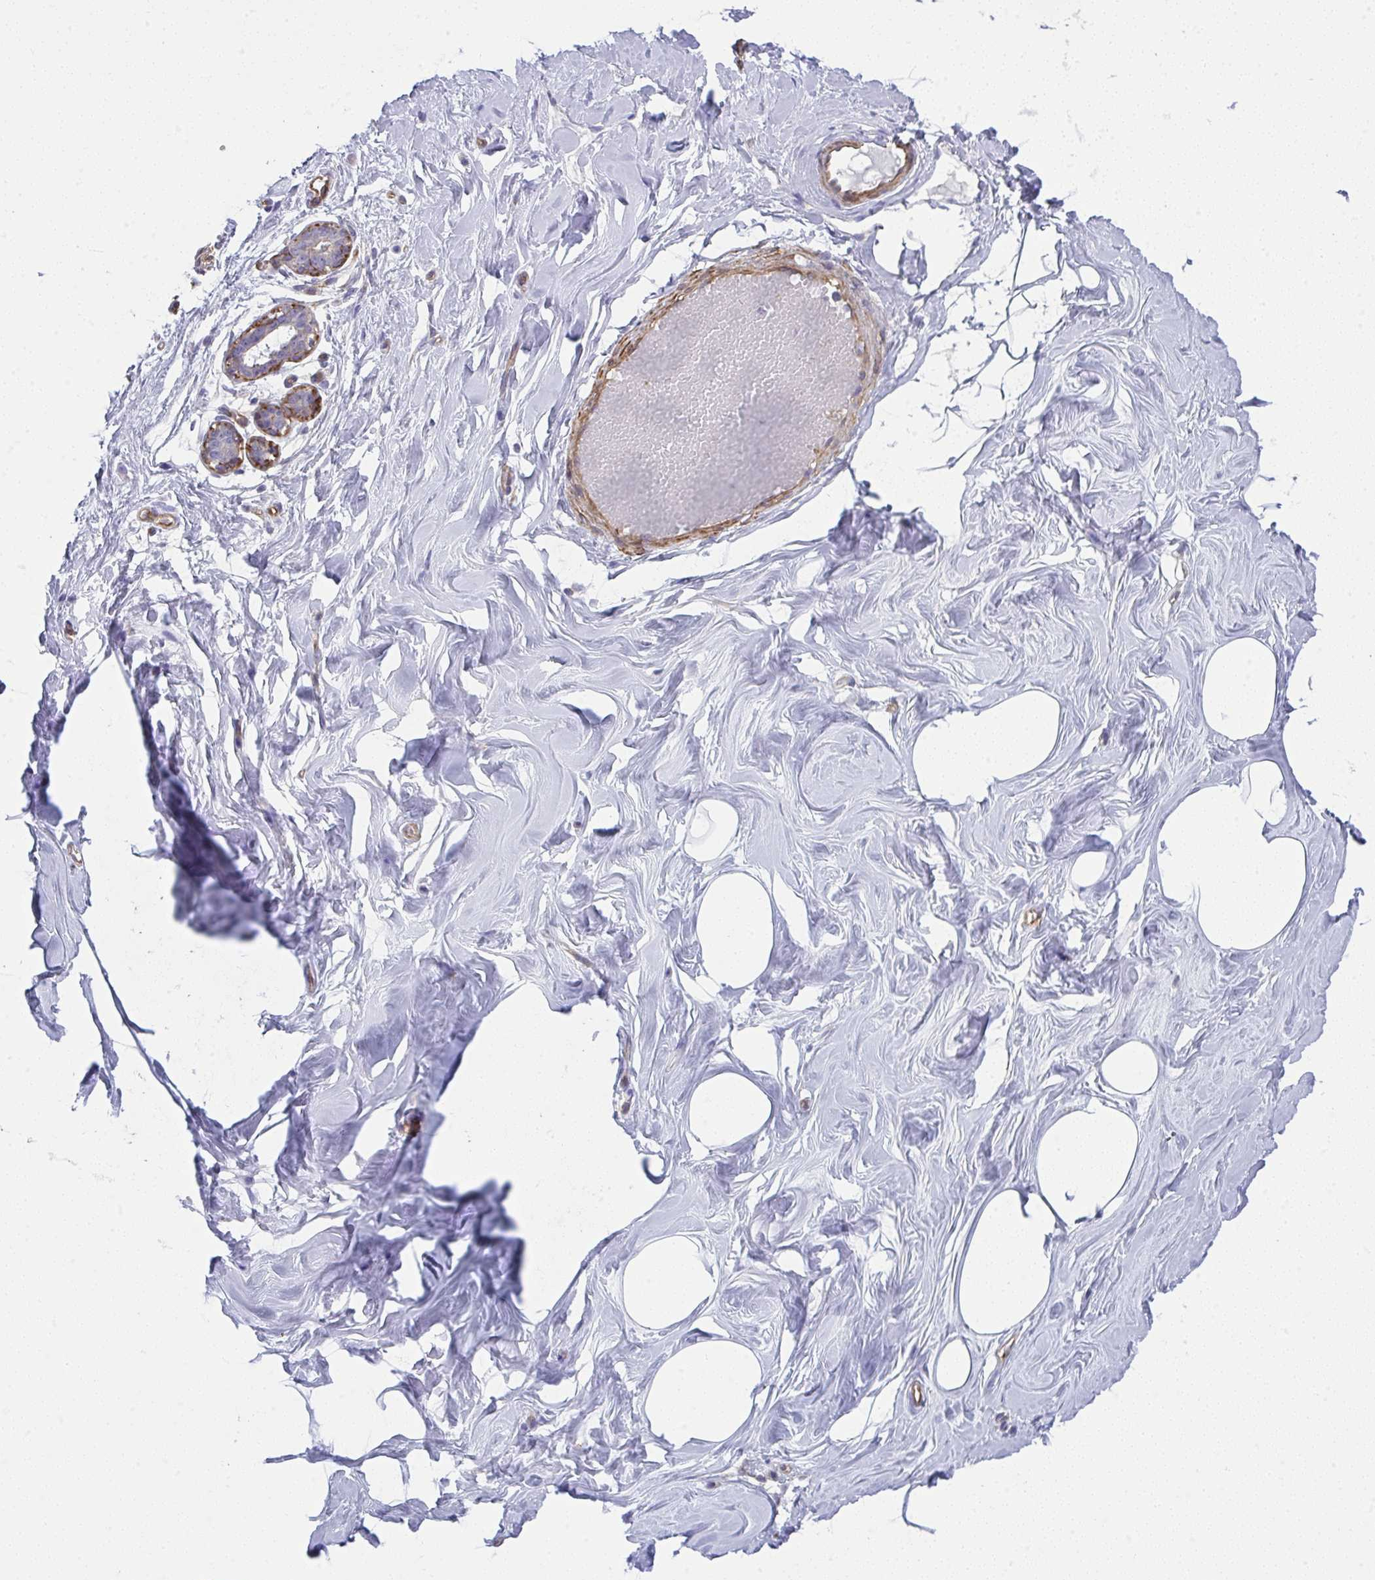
{"staining": {"intensity": "negative", "quantity": "none", "location": "none"}, "tissue": "breast", "cell_type": "Adipocytes", "image_type": "normal", "snomed": [{"axis": "morphology", "description": "Normal tissue, NOS"}, {"axis": "topography", "description": "Breast"}], "caption": "Immunohistochemistry (IHC) histopathology image of normal breast stained for a protein (brown), which displays no staining in adipocytes.", "gene": "MYL12A", "patient": {"sex": "female", "age": 27}}